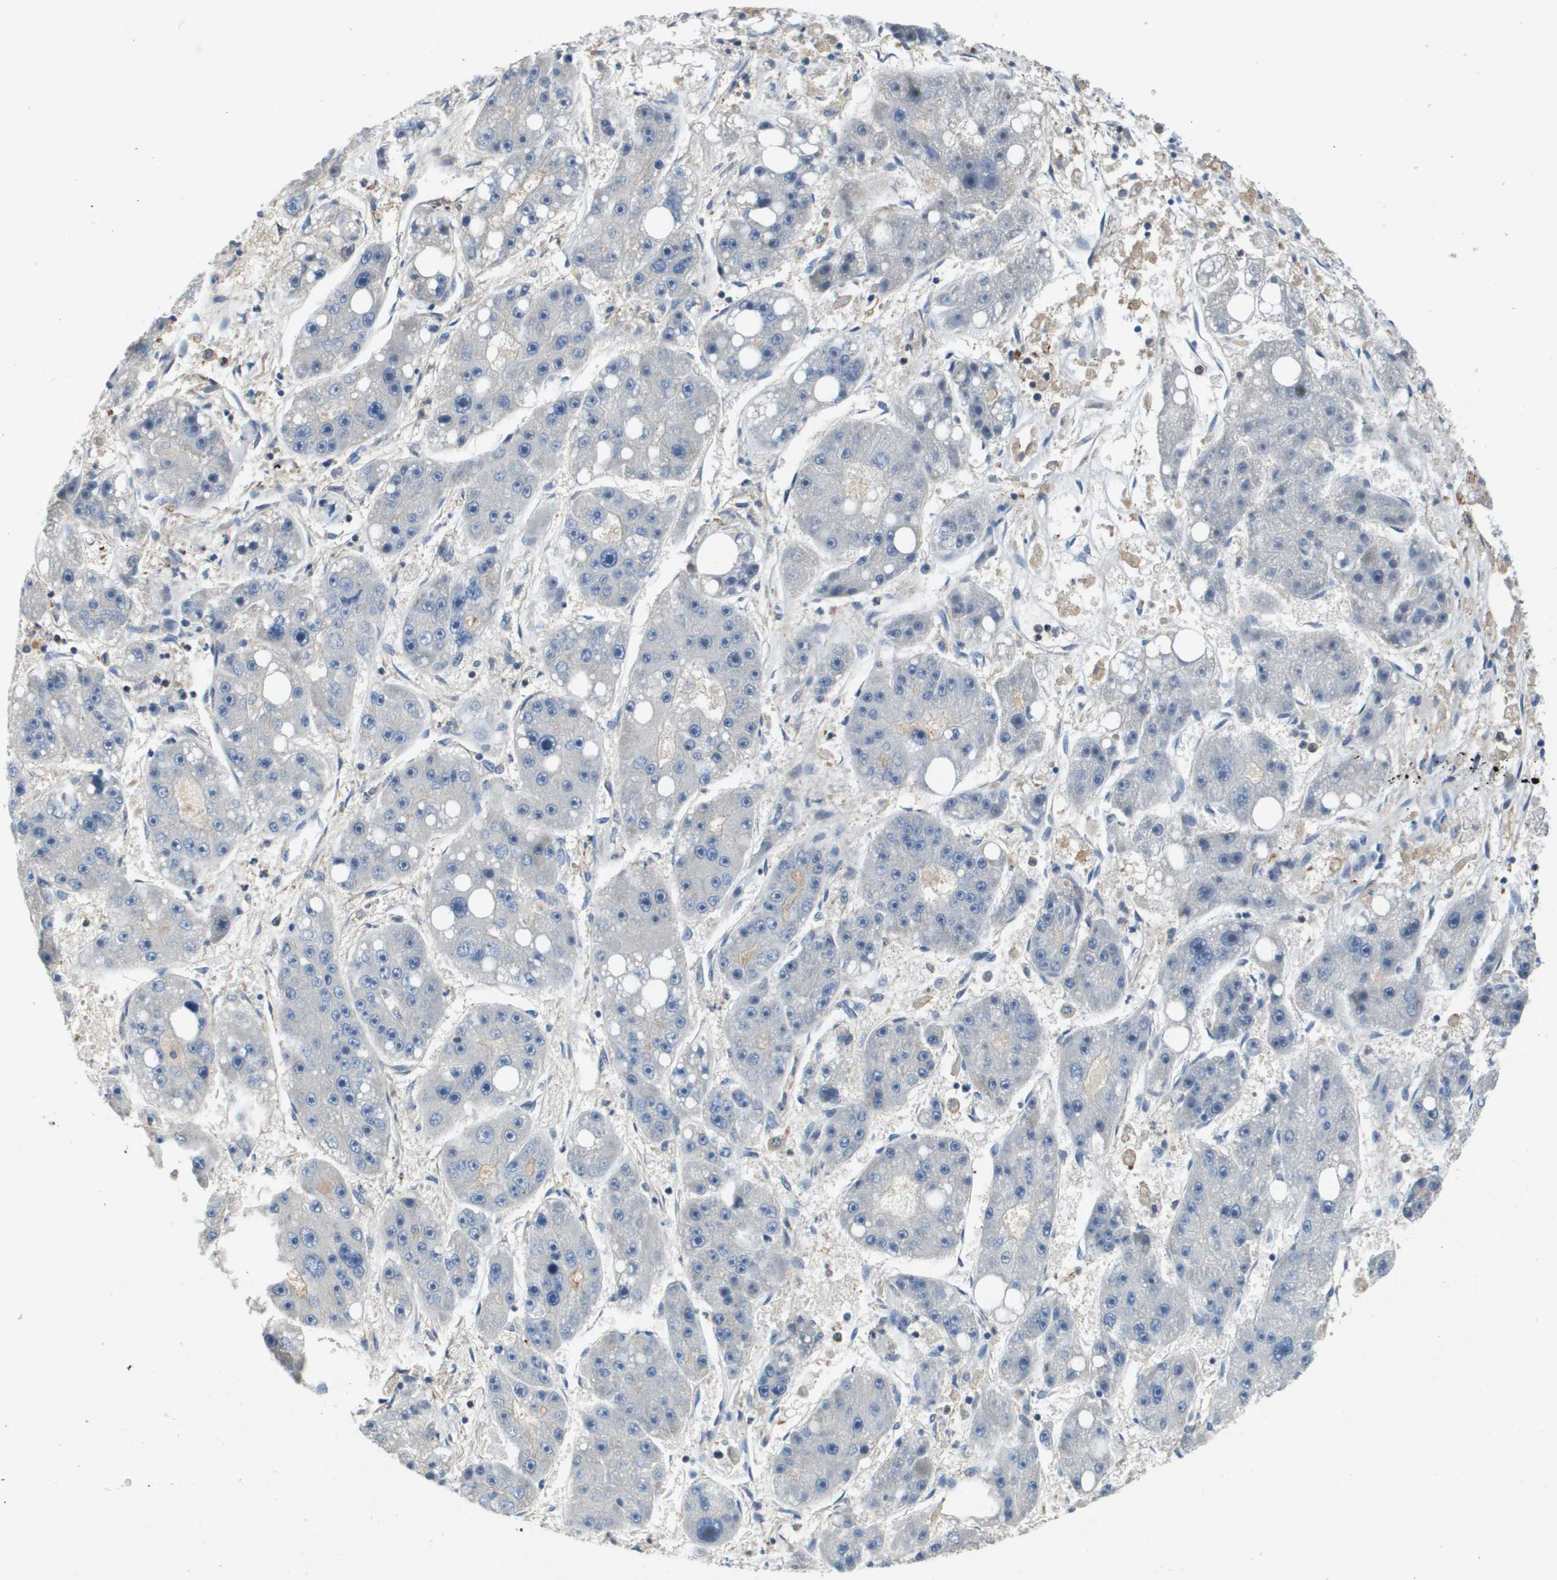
{"staining": {"intensity": "negative", "quantity": "none", "location": "none"}, "tissue": "liver cancer", "cell_type": "Tumor cells", "image_type": "cancer", "snomed": [{"axis": "morphology", "description": "Carcinoma, Hepatocellular, NOS"}, {"axis": "topography", "description": "Liver"}], "caption": "Tumor cells are negative for protein expression in human liver cancer.", "gene": "SCN4B", "patient": {"sex": "female", "age": 61}}